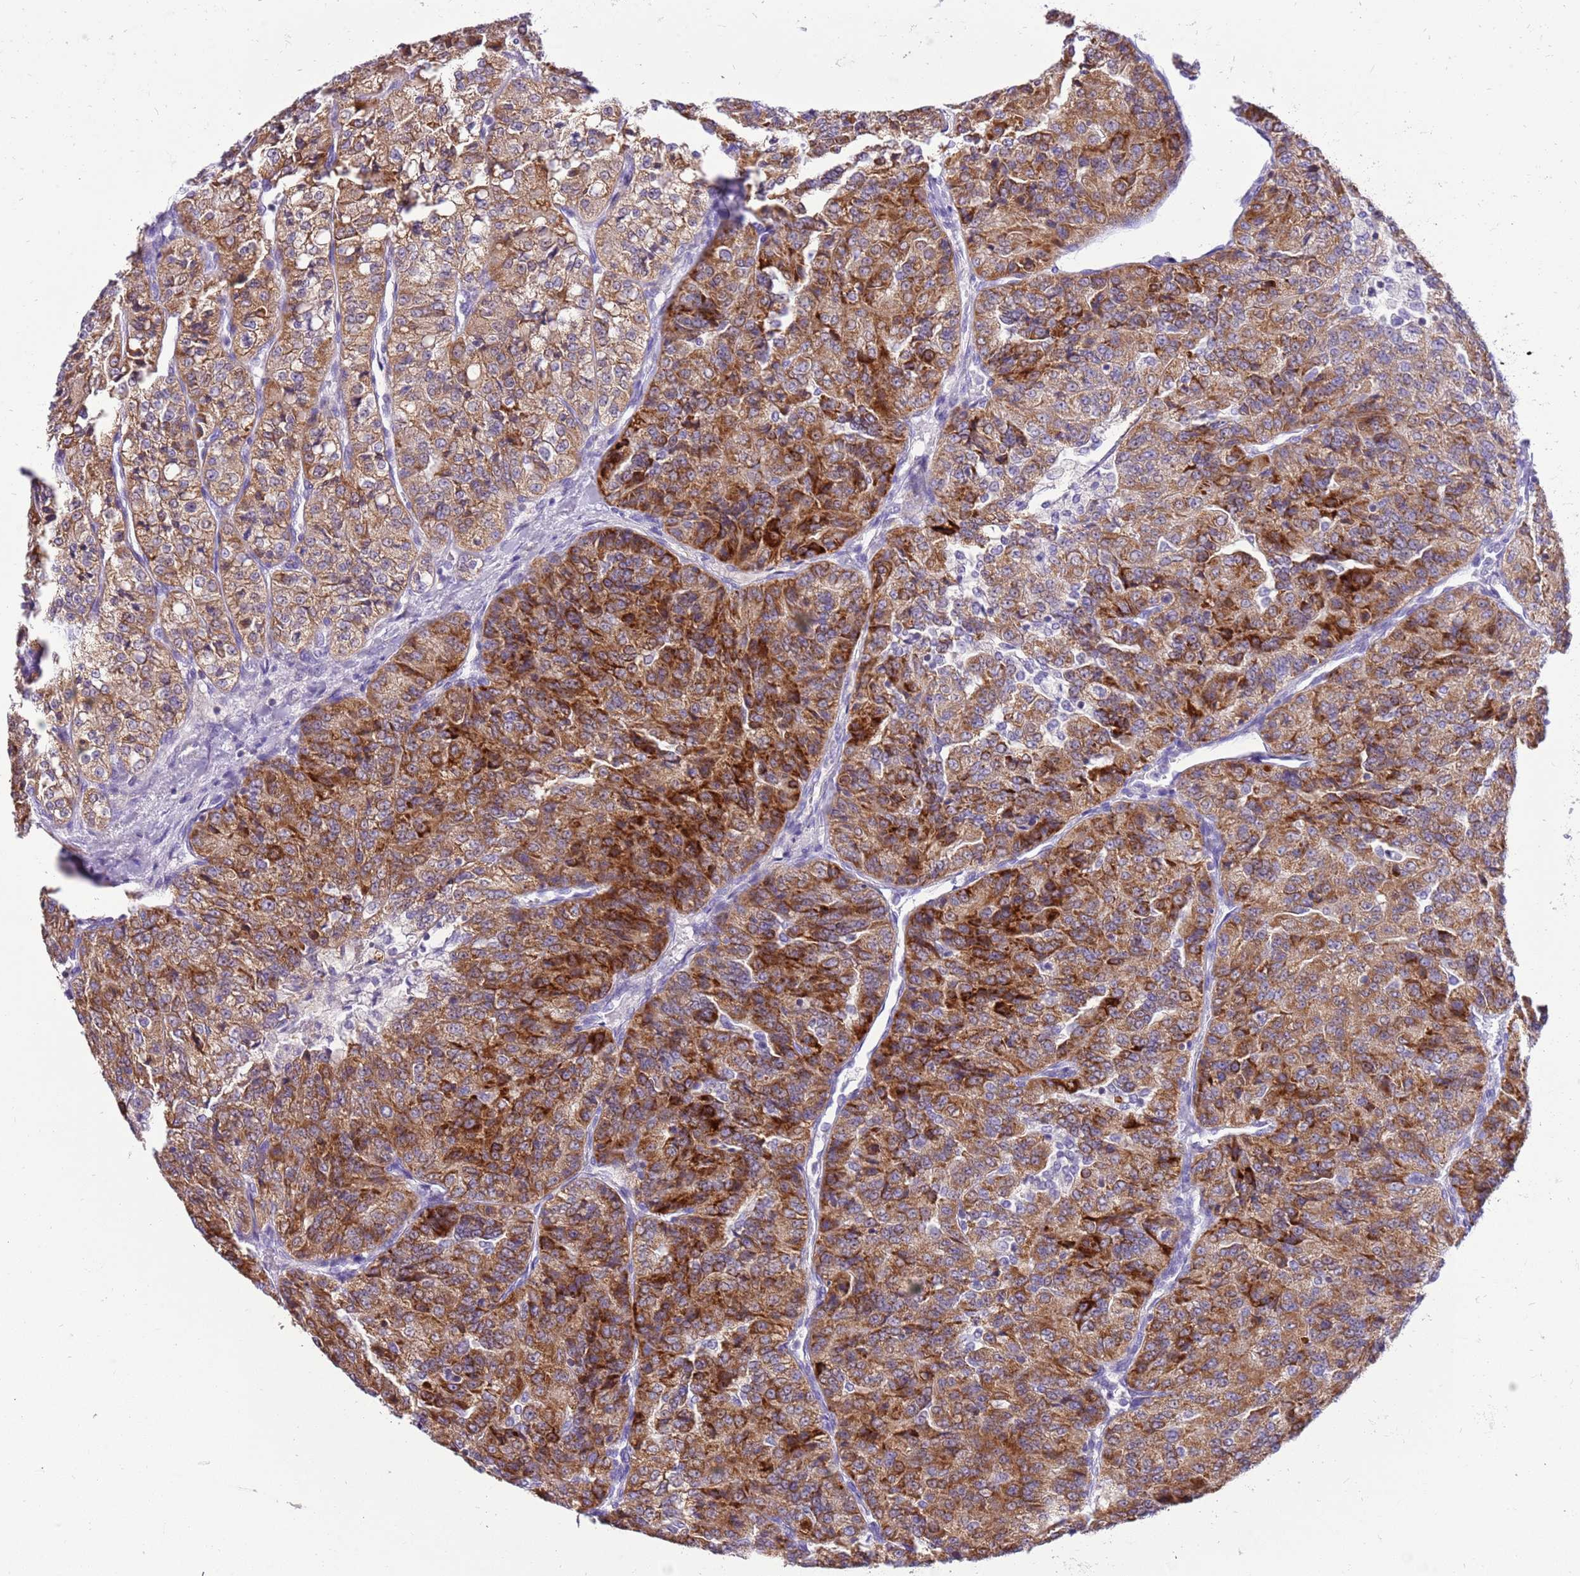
{"staining": {"intensity": "moderate", "quantity": ">75%", "location": "cytoplasmic/membranous"}, "tissue": "renal cancer", "cell_type": "Tumor cells", "image_type": "cancer", "snomed": [{"axis": "morphology", "description": "Adenocarcinoma, NOS"}, {"axis": "topography", "description": "Kidney"}], "caption": "Immunohistochemistry (DAB) staining of renal cancer (adenocarcinoma) shows moderate cytoplasmic/membranous protein expression in about >75% of tumor cells.", "gene": "GLCE", "patient": {"sex": "female", "age": 63}}